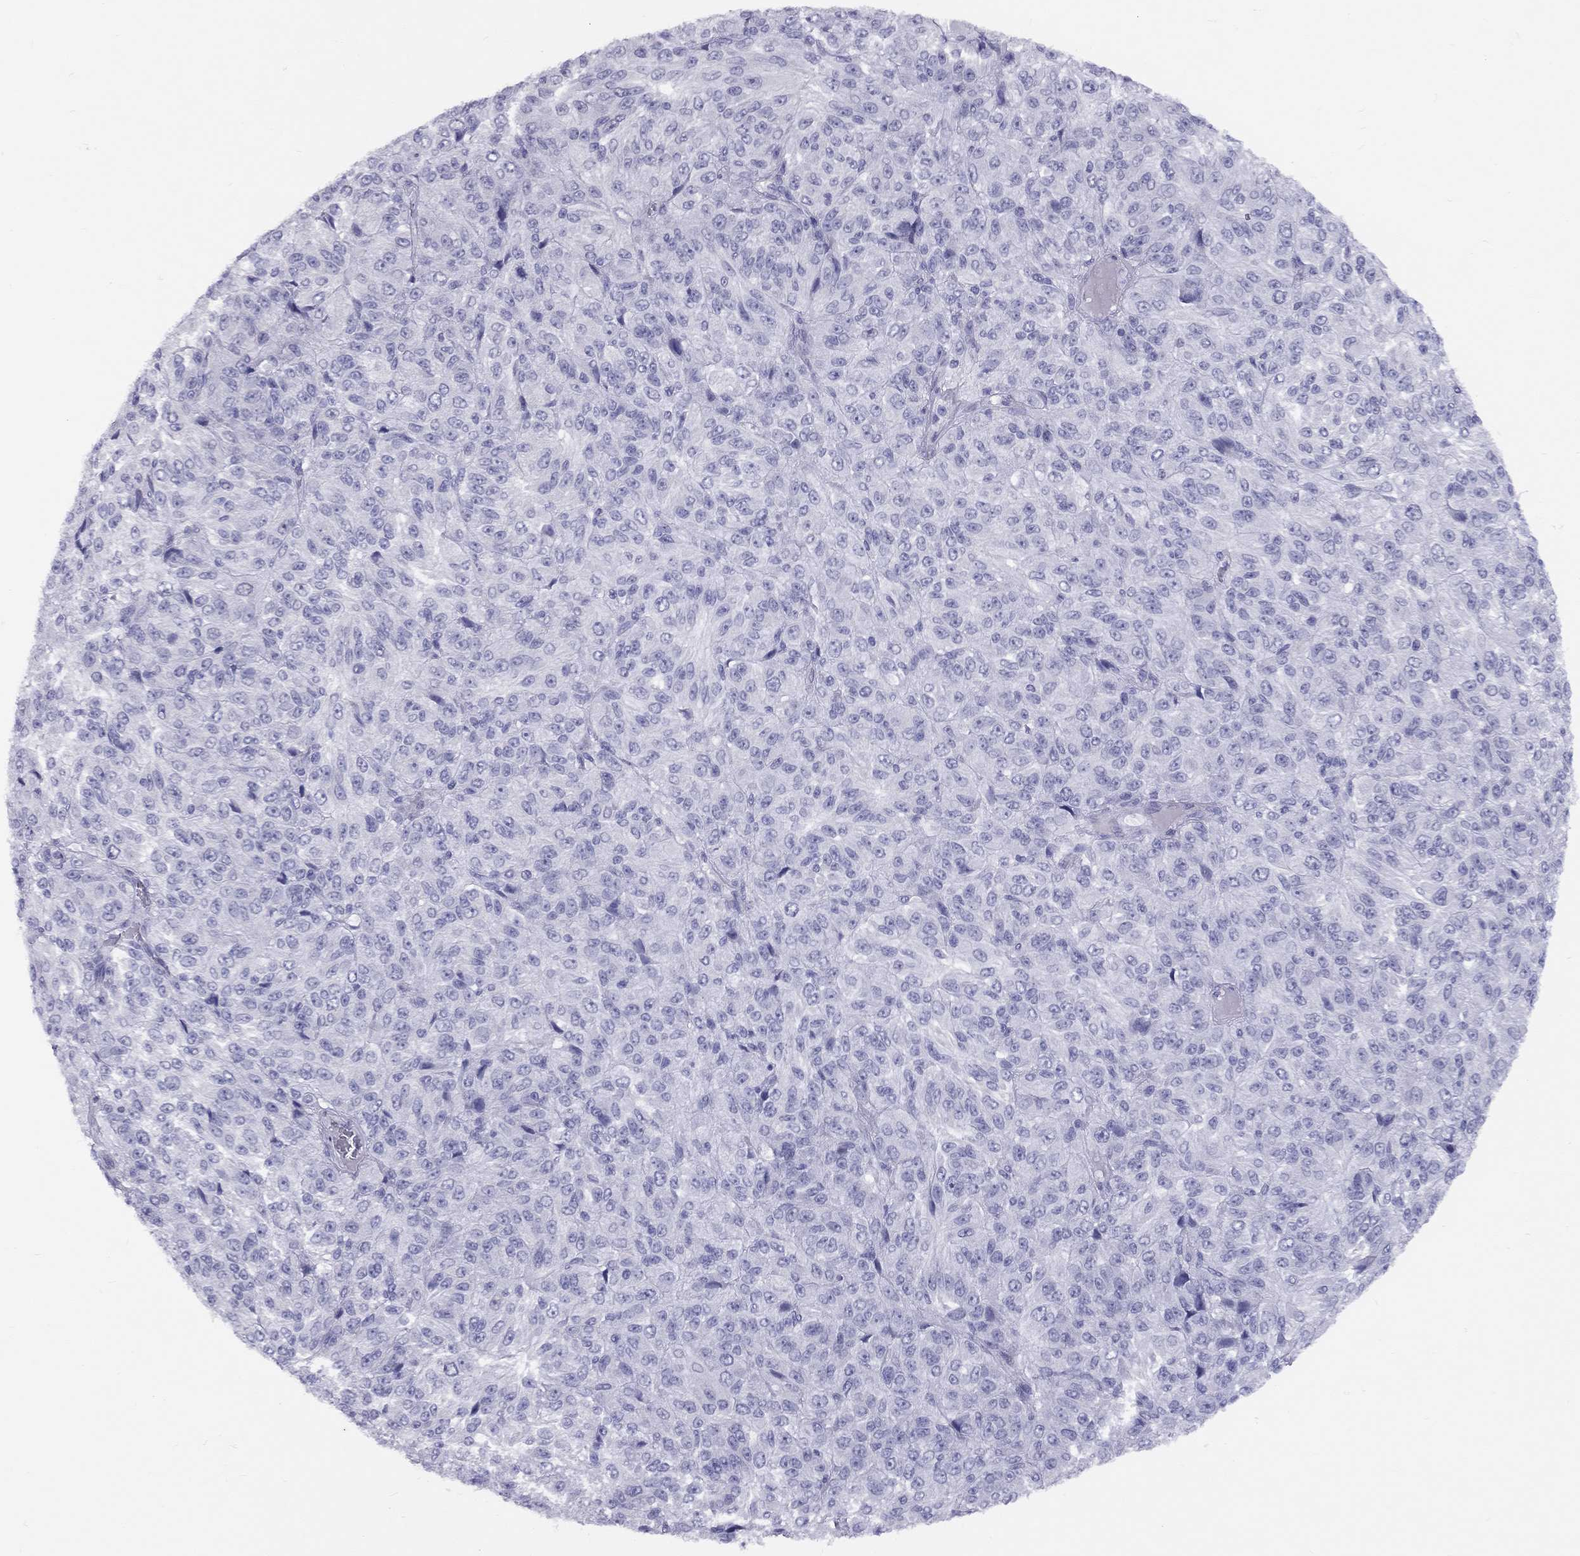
{"staining": {"intensity": "negative", "quantity": "none", "location": "none"}, "tissue": "melanoma", "cell_type": "Tumor cells", "image_type": "cancer", "snomed": [{"axis": "morphology", "description": "Malignant melanoma, Metastatic site"}, {"axis": "topography", "description": "Brain"}], "caption": "DAB (3,3'-diaminobenzidine) immunohistochemical staining of malignant melanoma (metastatic site) reveals no significant staining in tumor cells.", "gene": "FSCN3", "patient": {"sex": "female", "age": 56}}